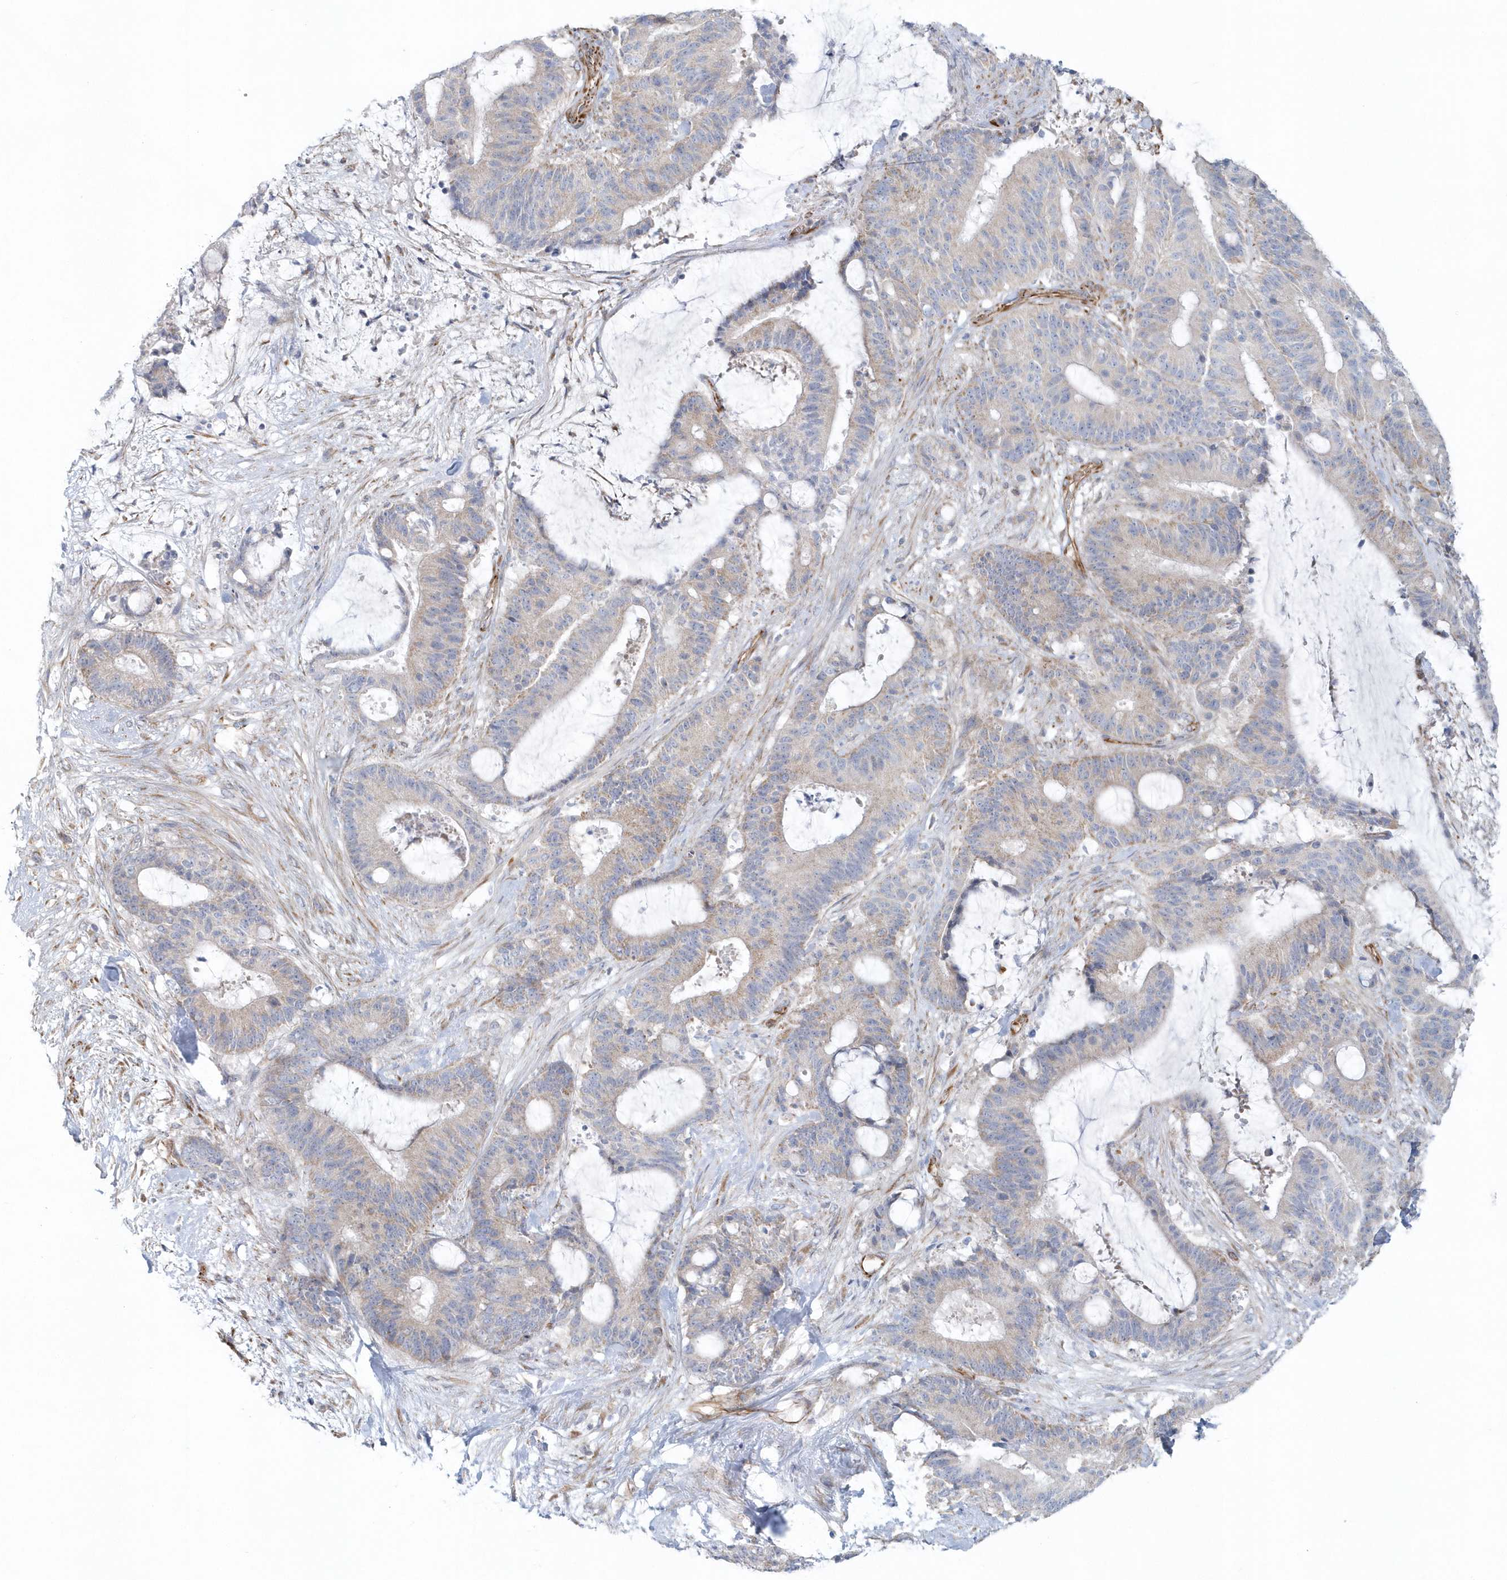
{"staining": {"intensity": "weak", "quantity": "<25%", "location": "cytoplasmic/membranous"}, "tissue": "liver cancer", "cell_type": "Tumor cells", "image_type": "cancer", "snomed": [{"axis": "morphology", "description": "Normal tissue, NOS"}, {"axis": "morphology", "description": "Cholangiocarcinoma"}, {"axis": "topography", "description": "Liver"}, {"axis": "topography", "description": "Peripheral nerve tissue"}], "caption": "DAB (3,3'-diaminobenzidine) immunohistochemical staining of liver cholangiocarcinoma exhibits no significant positivity in tumor cells.", "gene": "GPR152", "patient": {"sex": "female", "age": 73}}